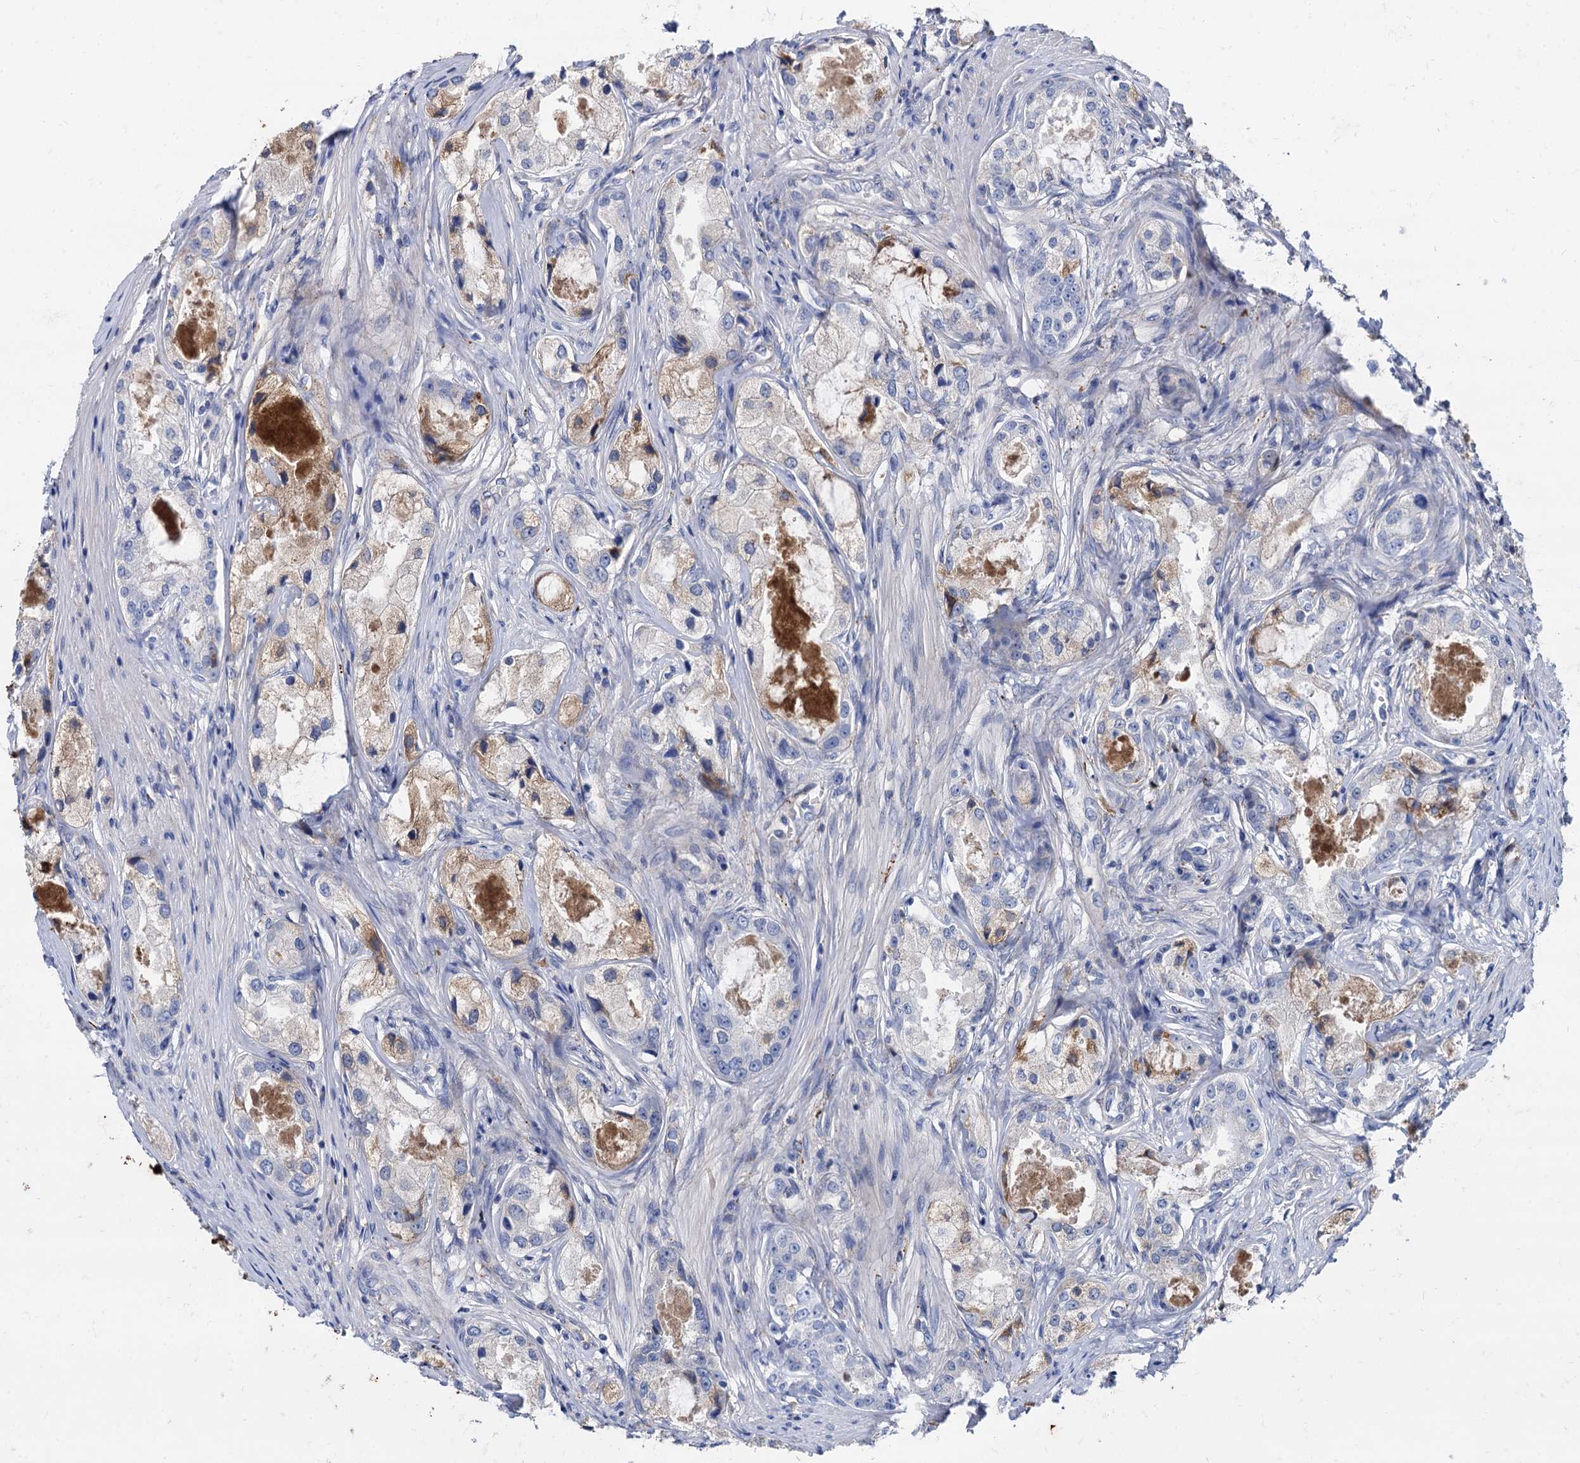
{"staining": {"intensity": "negative", "quantity": "none", "location": "none"}, "tissue": "prostate cancer", "cell_type": "Tumor cells", "image_type": "cancer", "snomed": [{"axis": "morphology", "description": "Adenocarcinoma, Low grade"}, {"axis": "topography", "description": "Prostate and seminal vesicle, NOS"}], "caption": "Immunohistochemistry (IHC) micrograph of adenocarcinoma (low-grade) (prostate) stained for a protein (brown), which reveals no expression in tumor cells.", "gene": "APOD", "patient": {"sex": "male", "age": 60}}